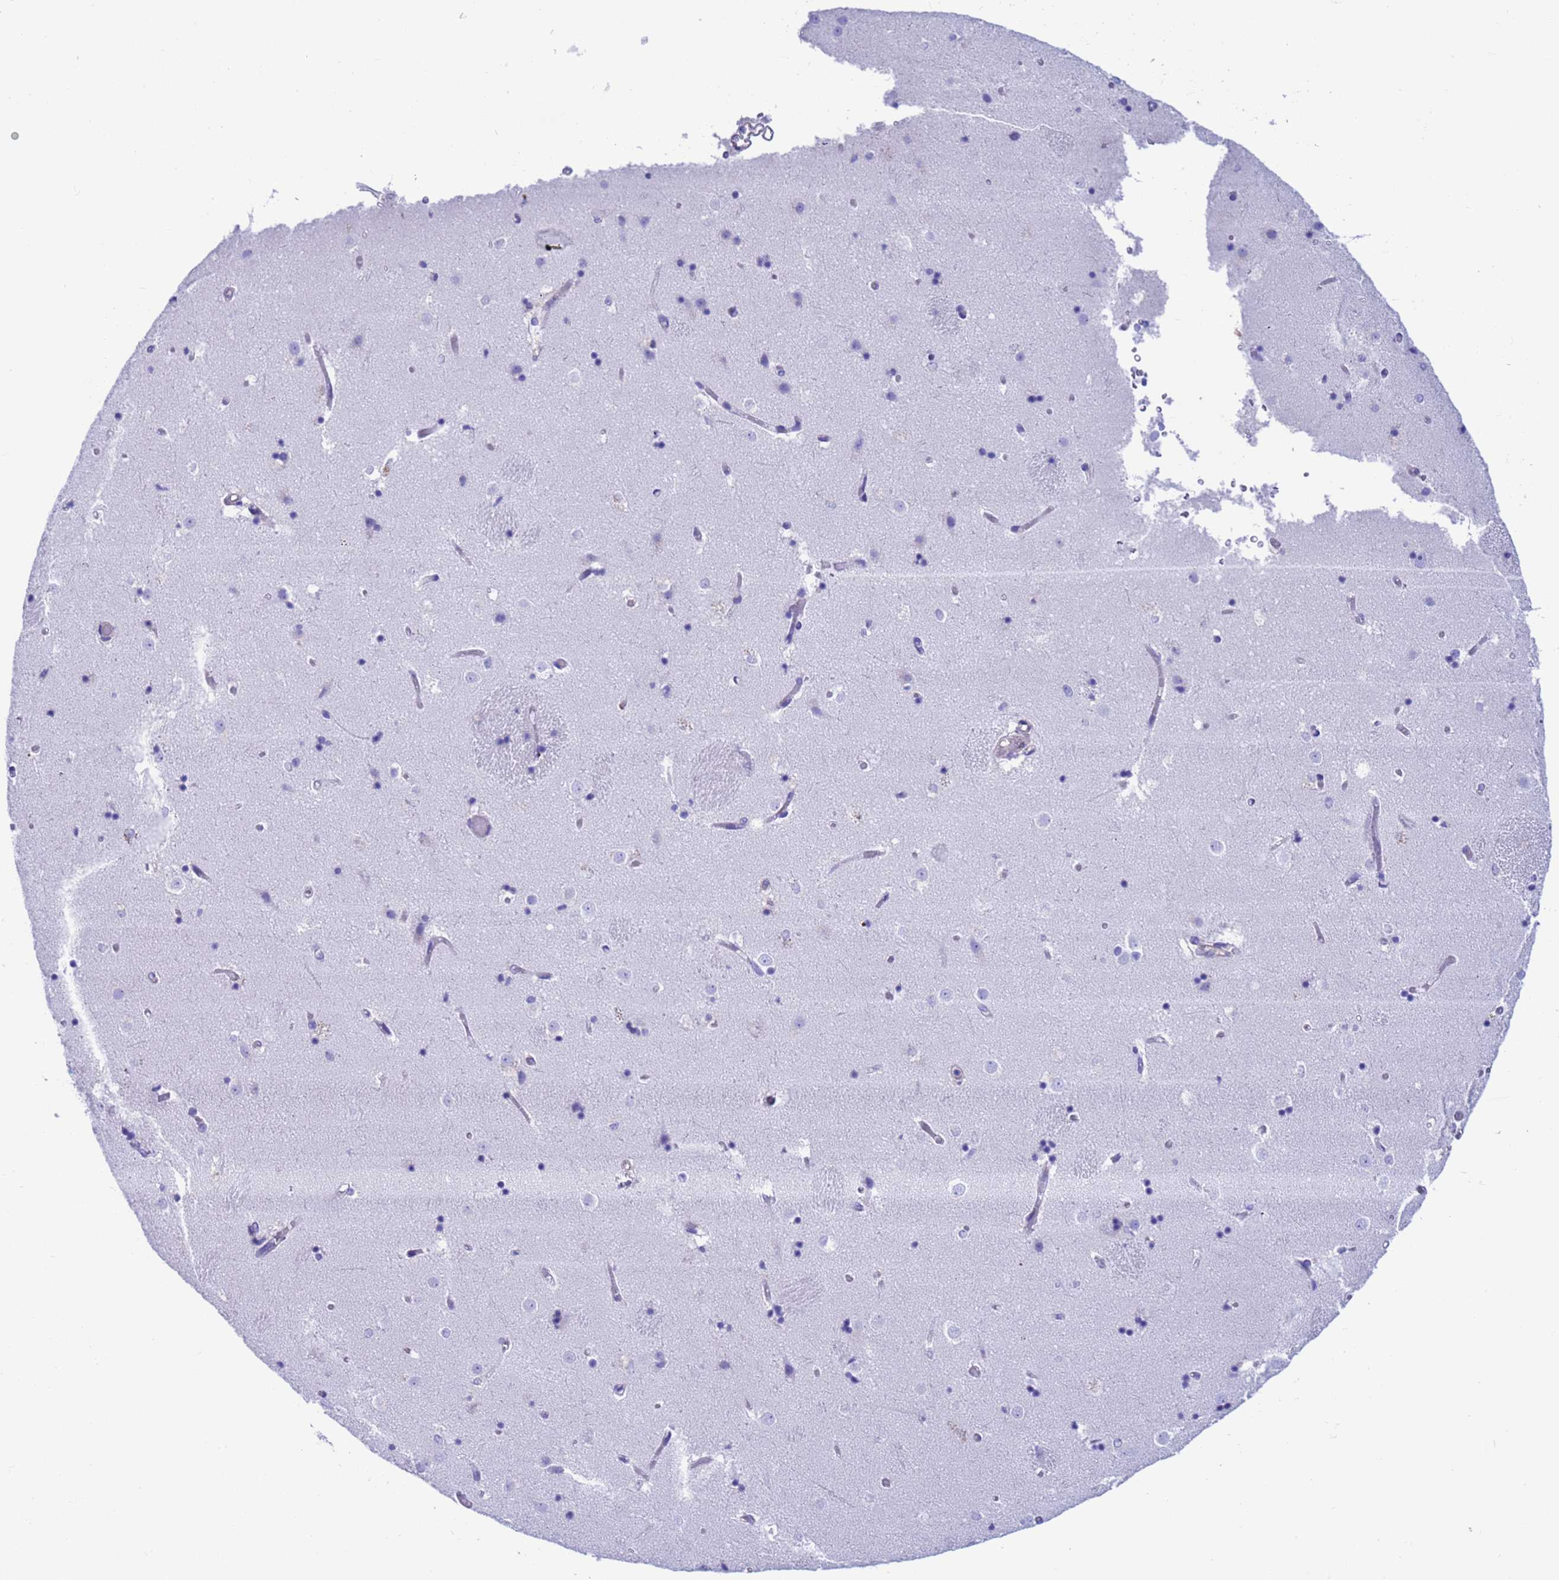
{"staining": {"intensity": "negative", "quantity": "none", "location": "none"}, "tissue": "caudate", "cell_type": "Glial cells", "image_type": "normal", "snomed": [{"axis": "morphology", "description": "Normal tissue, NOS"}, {"axis": "topography", "description": "Lateral ventricle wall"}], "caption": "Glial cells show no significant protein expression in normal caudate. (Immunohistochemistry (ihc), brightfield microscopy, high magnification).", "gene": "C6orf47", "patient": {"sex": "female", "age": 52}}